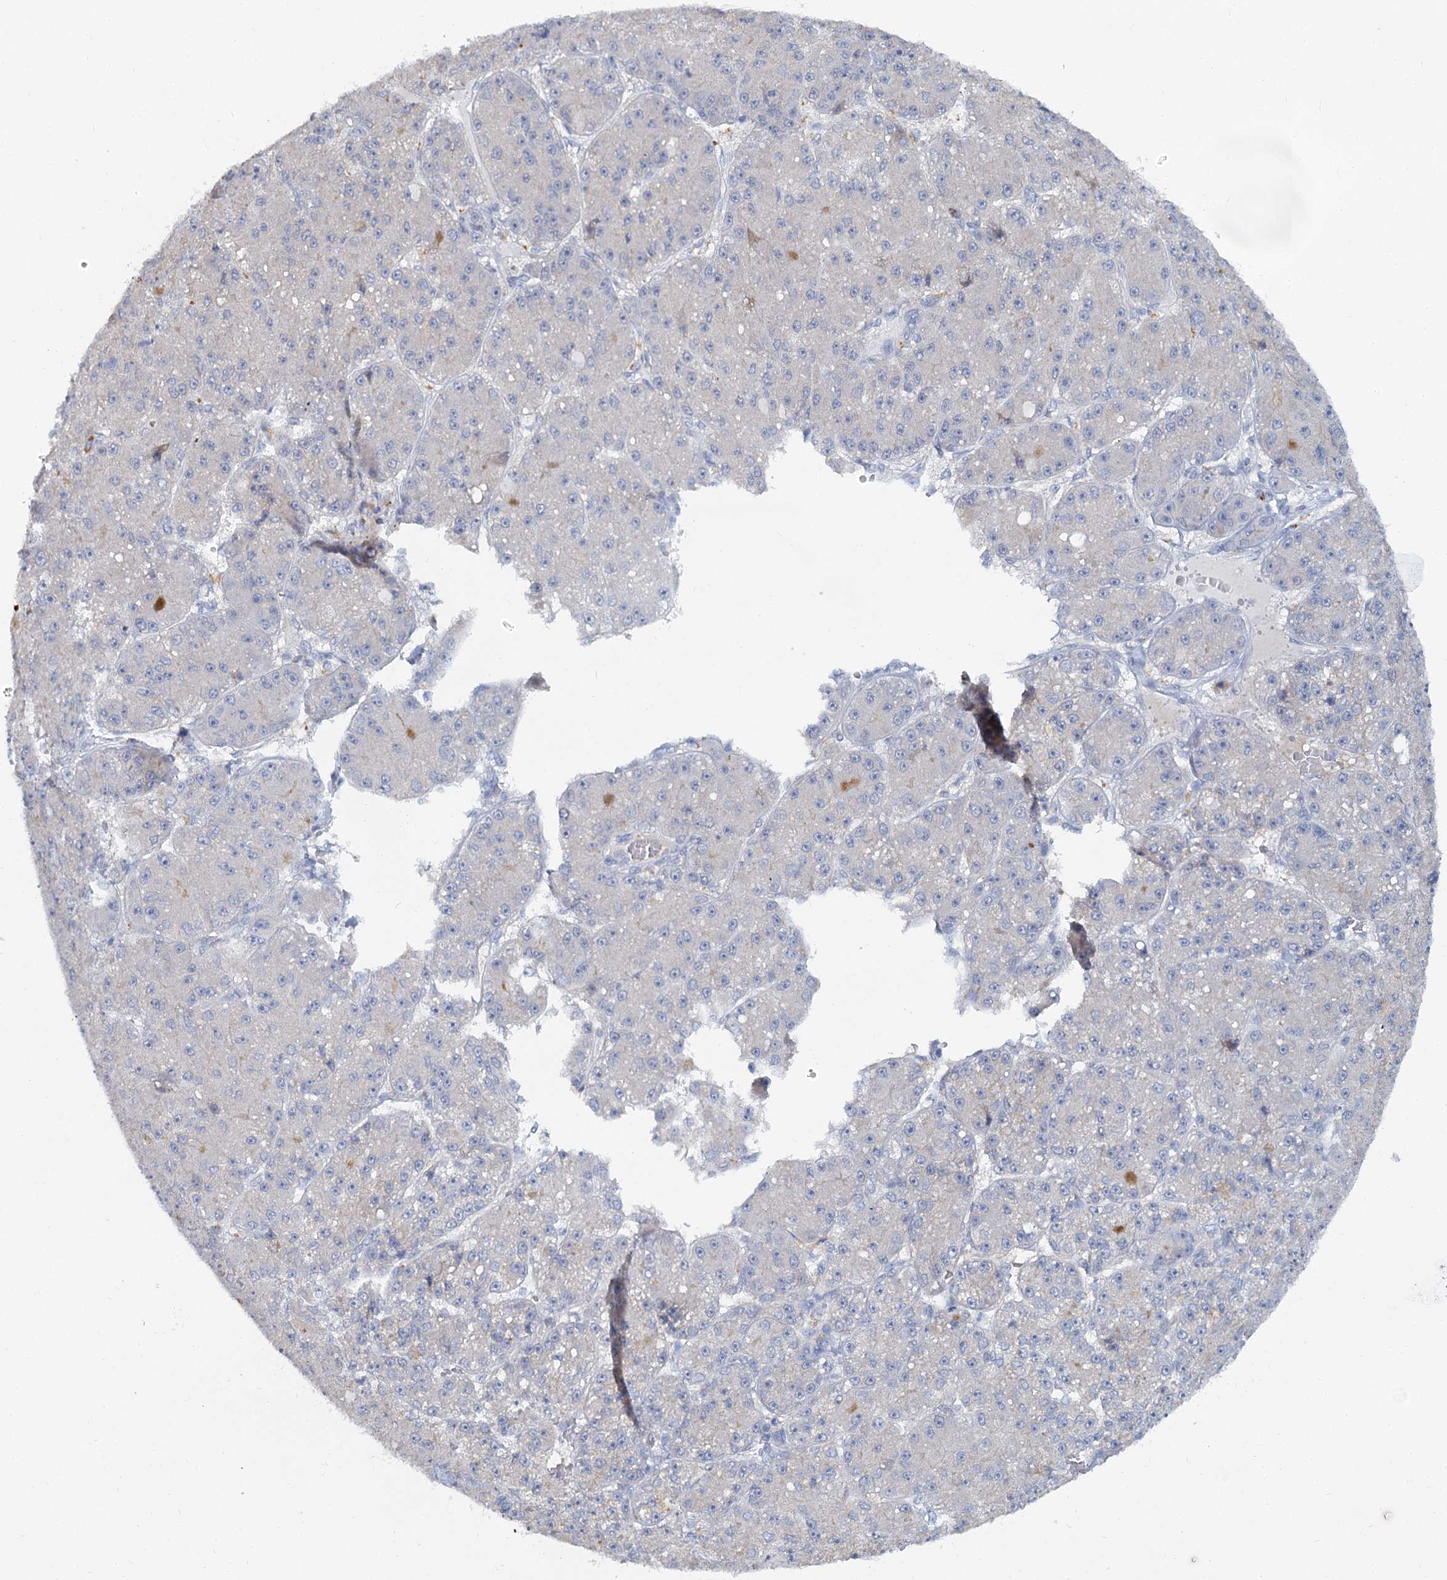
{"staining": {"intensity": "negative", "quantity": "none", "location": "none"}, "tissue": "liver cancer", "cell_type": "Tumor cells", "image_type": "cancer", "snomed": [{"axis": "morphology", "description": "Carcinoma, Hepatocellular, NOS"}, {"axis": "topography", "description": "Liver"}], "caption": "This is a image of immunohistochemistry staining of hepatocellular carcinoma (liver), which shows no expression in tumor cells.", "gene": "ACRBP", "patient": {"sex": "male", "age": 67}}